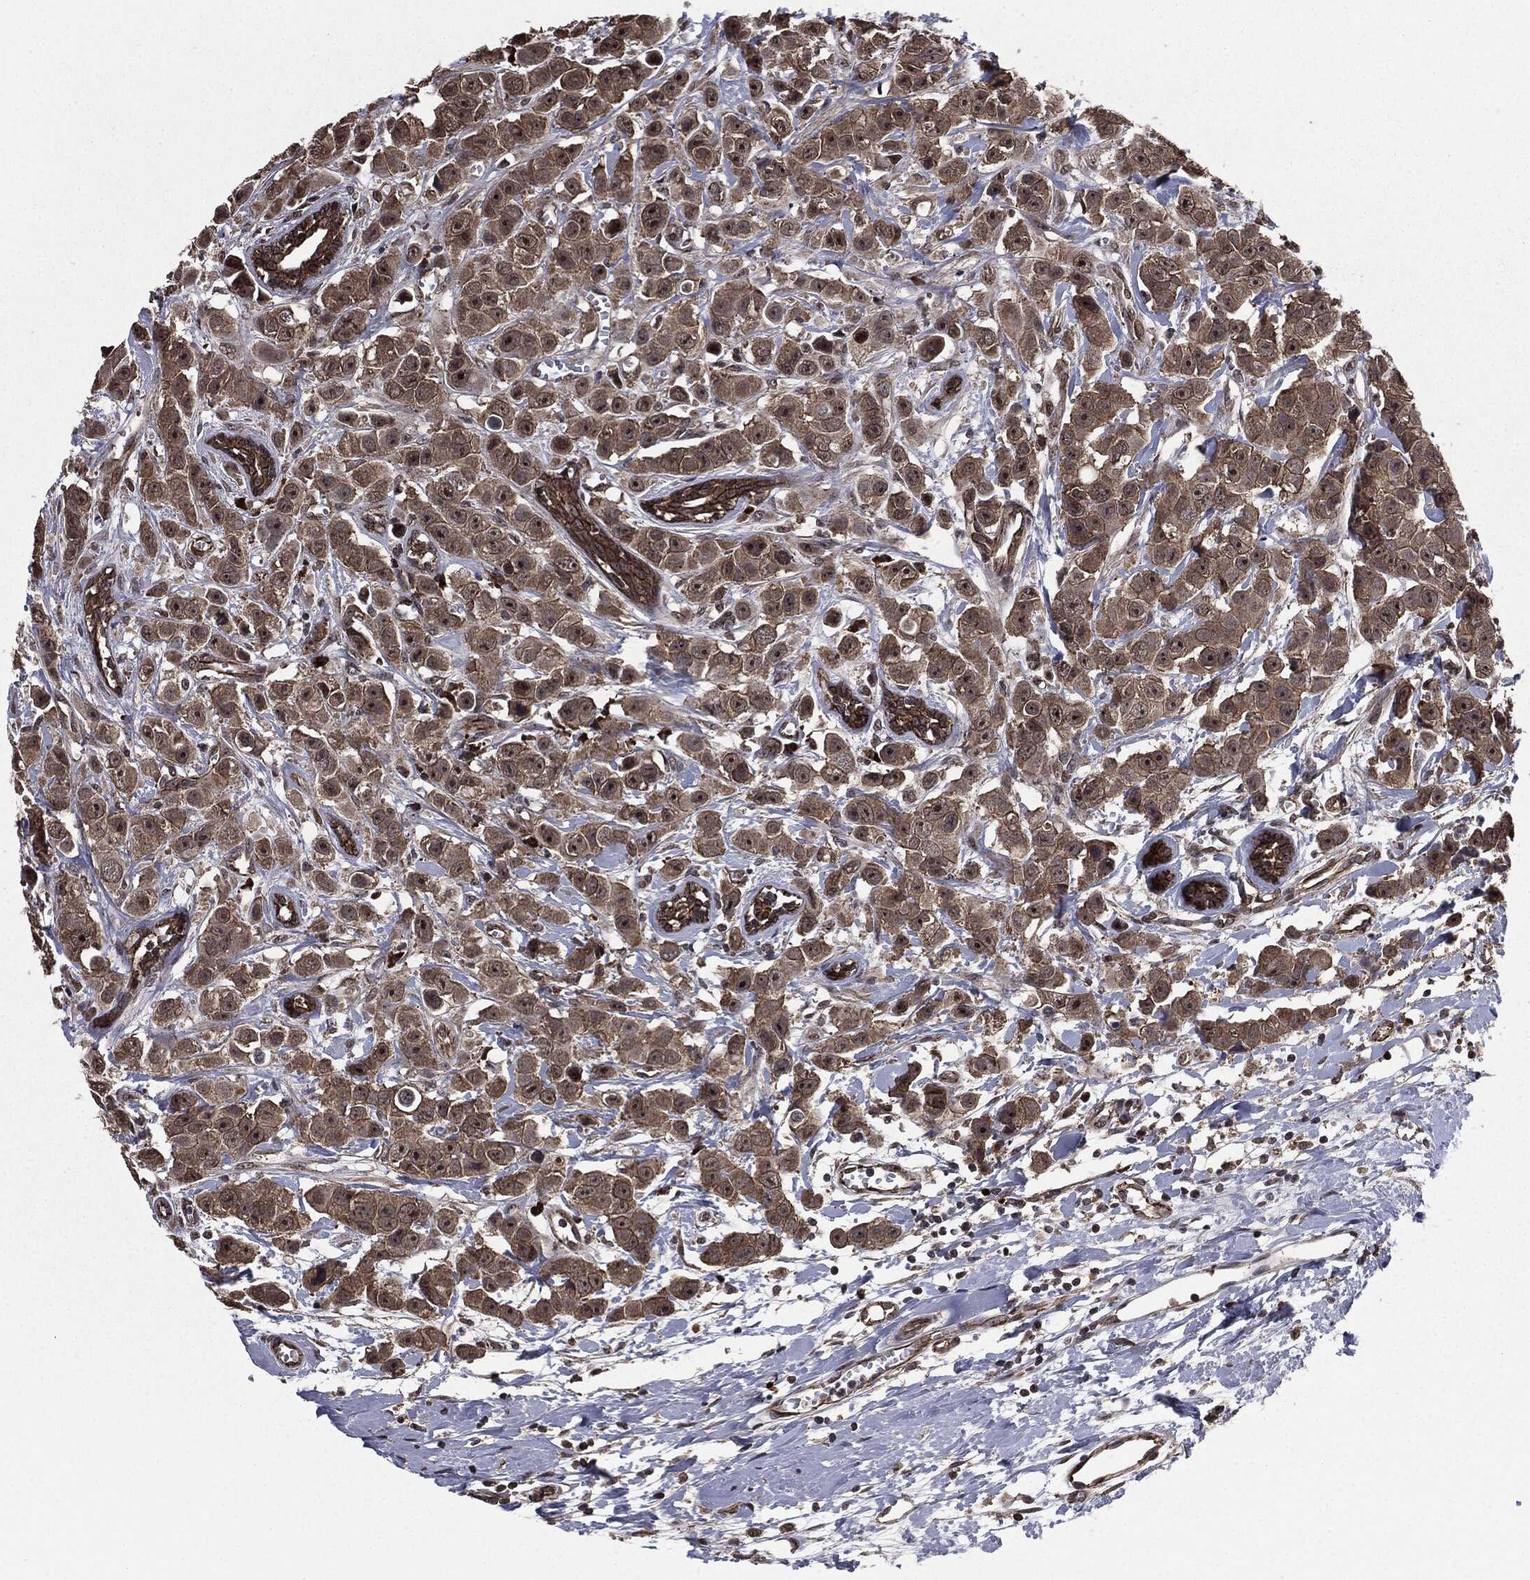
{"staining": {"intensity": "strong", "quantity": "<25%", "location": "cytoplasmic/membranous"}, "tissue": "breast cancer", "cell_type": "Tumor cells", "image_type": "cancer", "snomed": [{"axis": "morphology", "description": "Duct carcinoma"}, {"axis": "topography", "description": "Breast"}], "caption": "Brown immunohistochemical staining in breast cancer shows strong cytoplasmic/membranous positivity in approximately <25% of tumor cells.", "gene": "PTPA", "patient": {"sex": "female", "age": 35}}